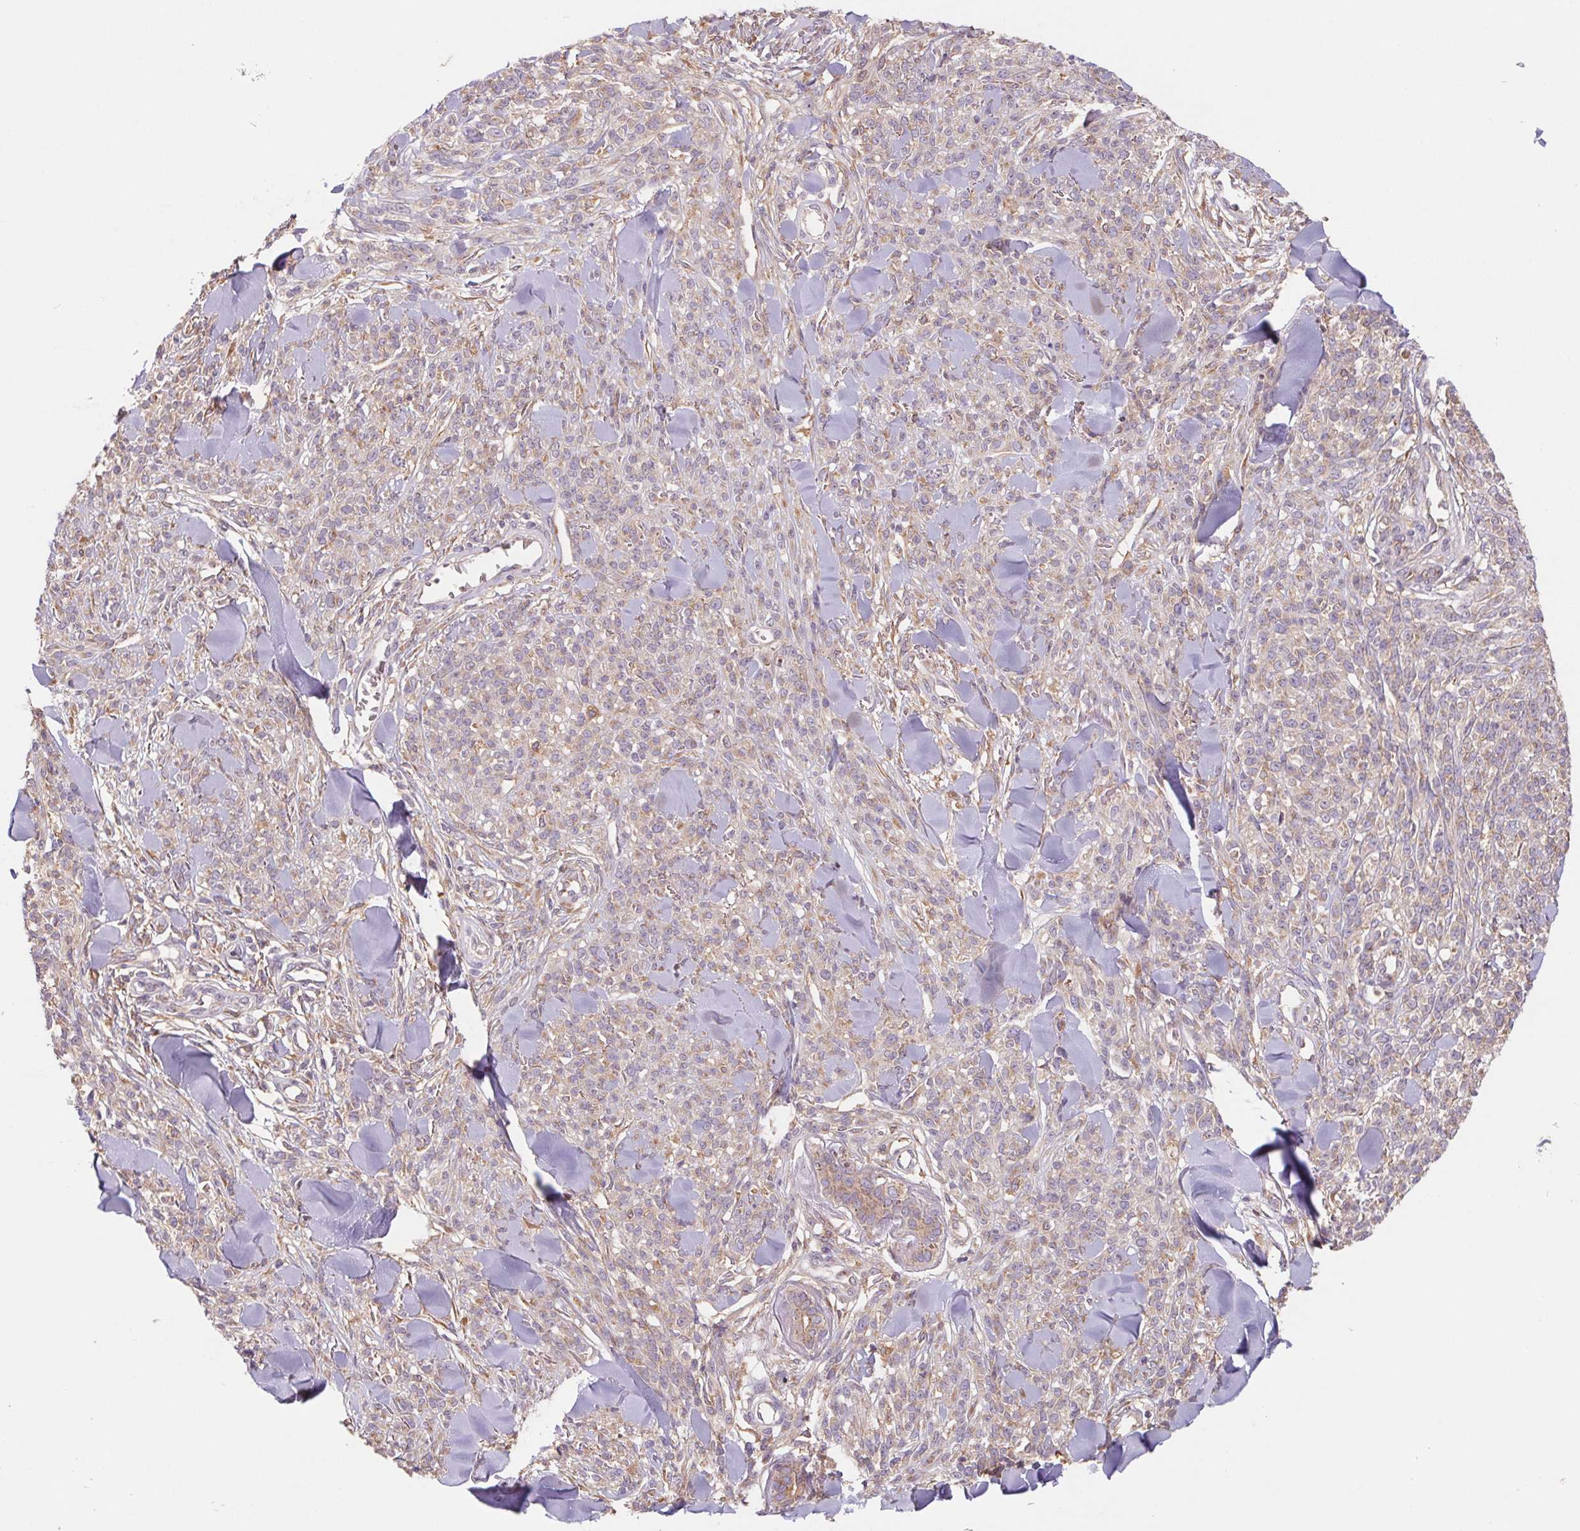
{"staining": {"intensity": "negative", "quantity": "none", "location": "none"}, "tissue": "melanoma", "cell_type": "Tumor cells", "image_type": "cancer", "snomed": [{"axis": "morphology", "description": "Malignant melanoma, NOS"}, {"axis": "topography", "description": "Skin"}, {"axis": "topography", "description": "Skin of trunk"}], "caption": "Tumor cells are negative for protein expression in human melanoma.", "gene": "RAB1A", "patient": {"sex": "male", "age": 74}}